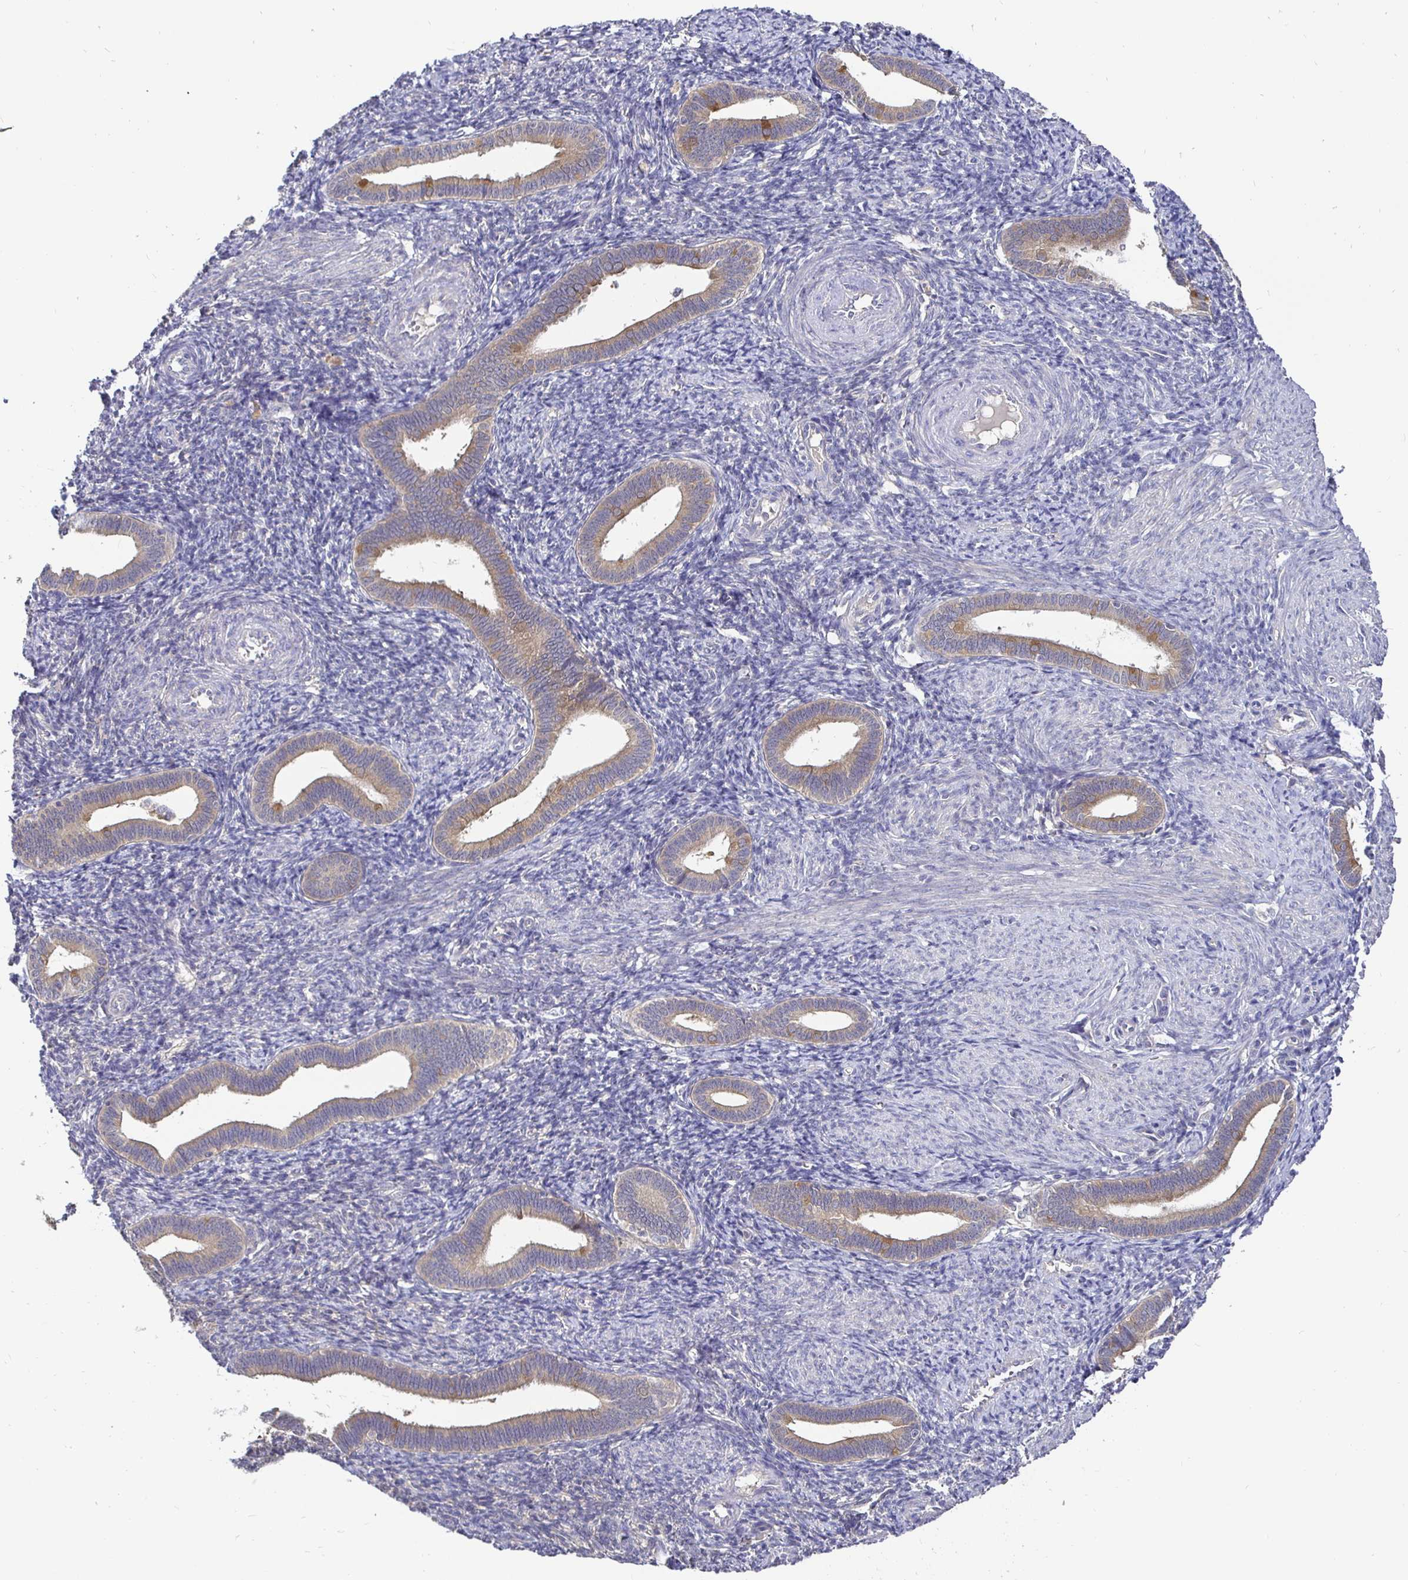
{"staining": {"intensity": "weak", "quantity": "25%-75%", "location": "cytoplasmic/membranous"}, "tissue": "endometrium", "cell_type": "Glandular cells", "image_type": "normal", "snomed": [{"axis": "morphology", "description": "Normal tissue, NOS"}, {"axis": "topography", "description": "Endometrium"}], "caption": "IHC micrograph of benign endometrium: human endometrium stained using immunohistochemistry reveals low levels of weak protein expression localized specifically in the cytoplasmic/membranous of glandular cells, appearing as a cytoplasmic/membranous brown color.", "gene": "KIF21A", "patient": {"sex": "female", "age": 41}}